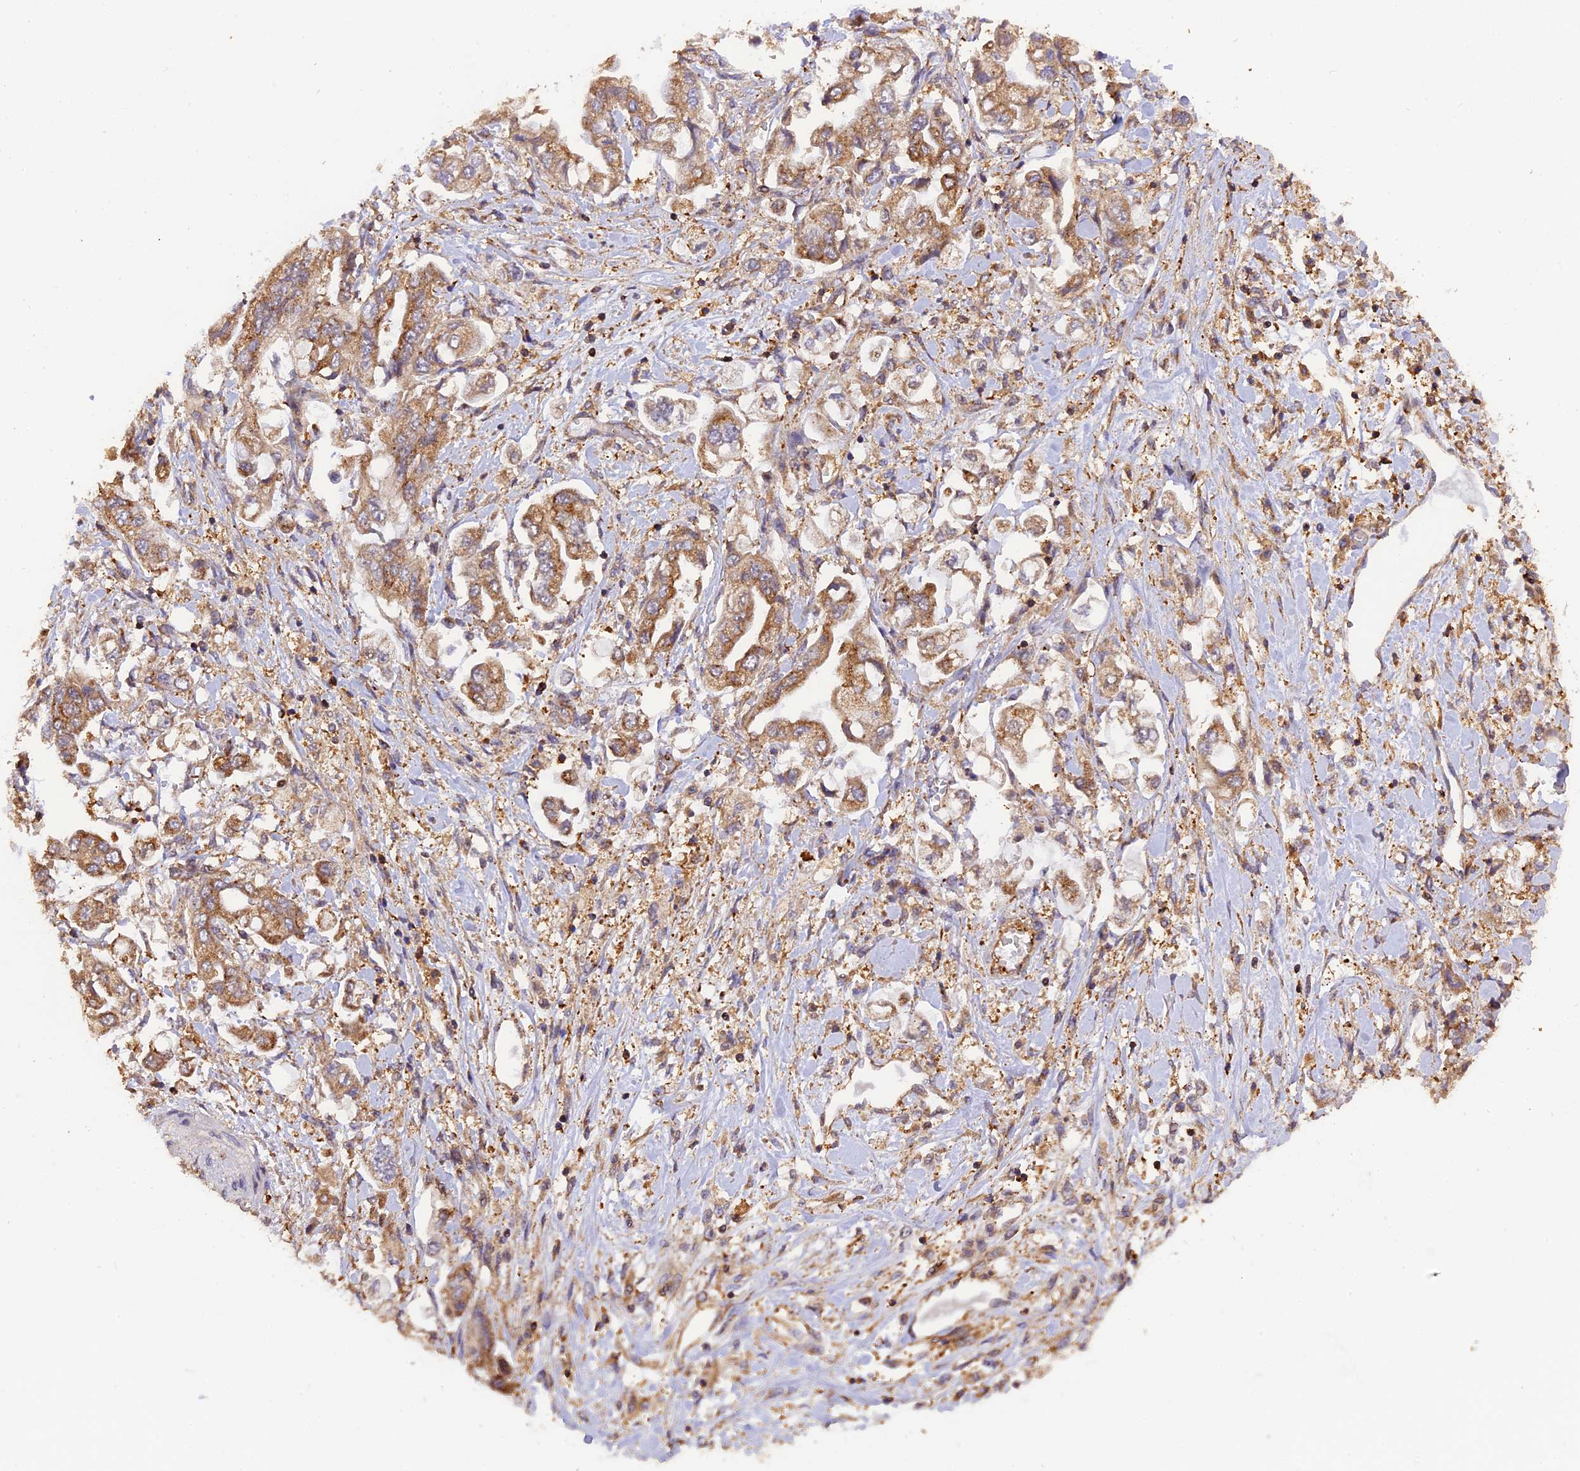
{"staining": {"intensity": "moderate", "quantity": ">75%", "location": "cytoplasmic/membranous"}, "tissue": "stomach cancer", "cell_type": "Tumor cells", "image_type": "cancer", "snomed": [{"axis": "morphology", "description": "Adenocarcinoma, NOS"}, {"axis": "topography", "description": "Stomach"}], "caption": "DAB immunohistochemical staining of stomach cancer displays moderate cytoplasmic/membranous protein staining in approximately >75% of tumor cells. (brown staining indicates protein expression, while blue staining denotes nuclei).", "gene": "PEX3", "patient": {"sex": "male", "age": 62}}